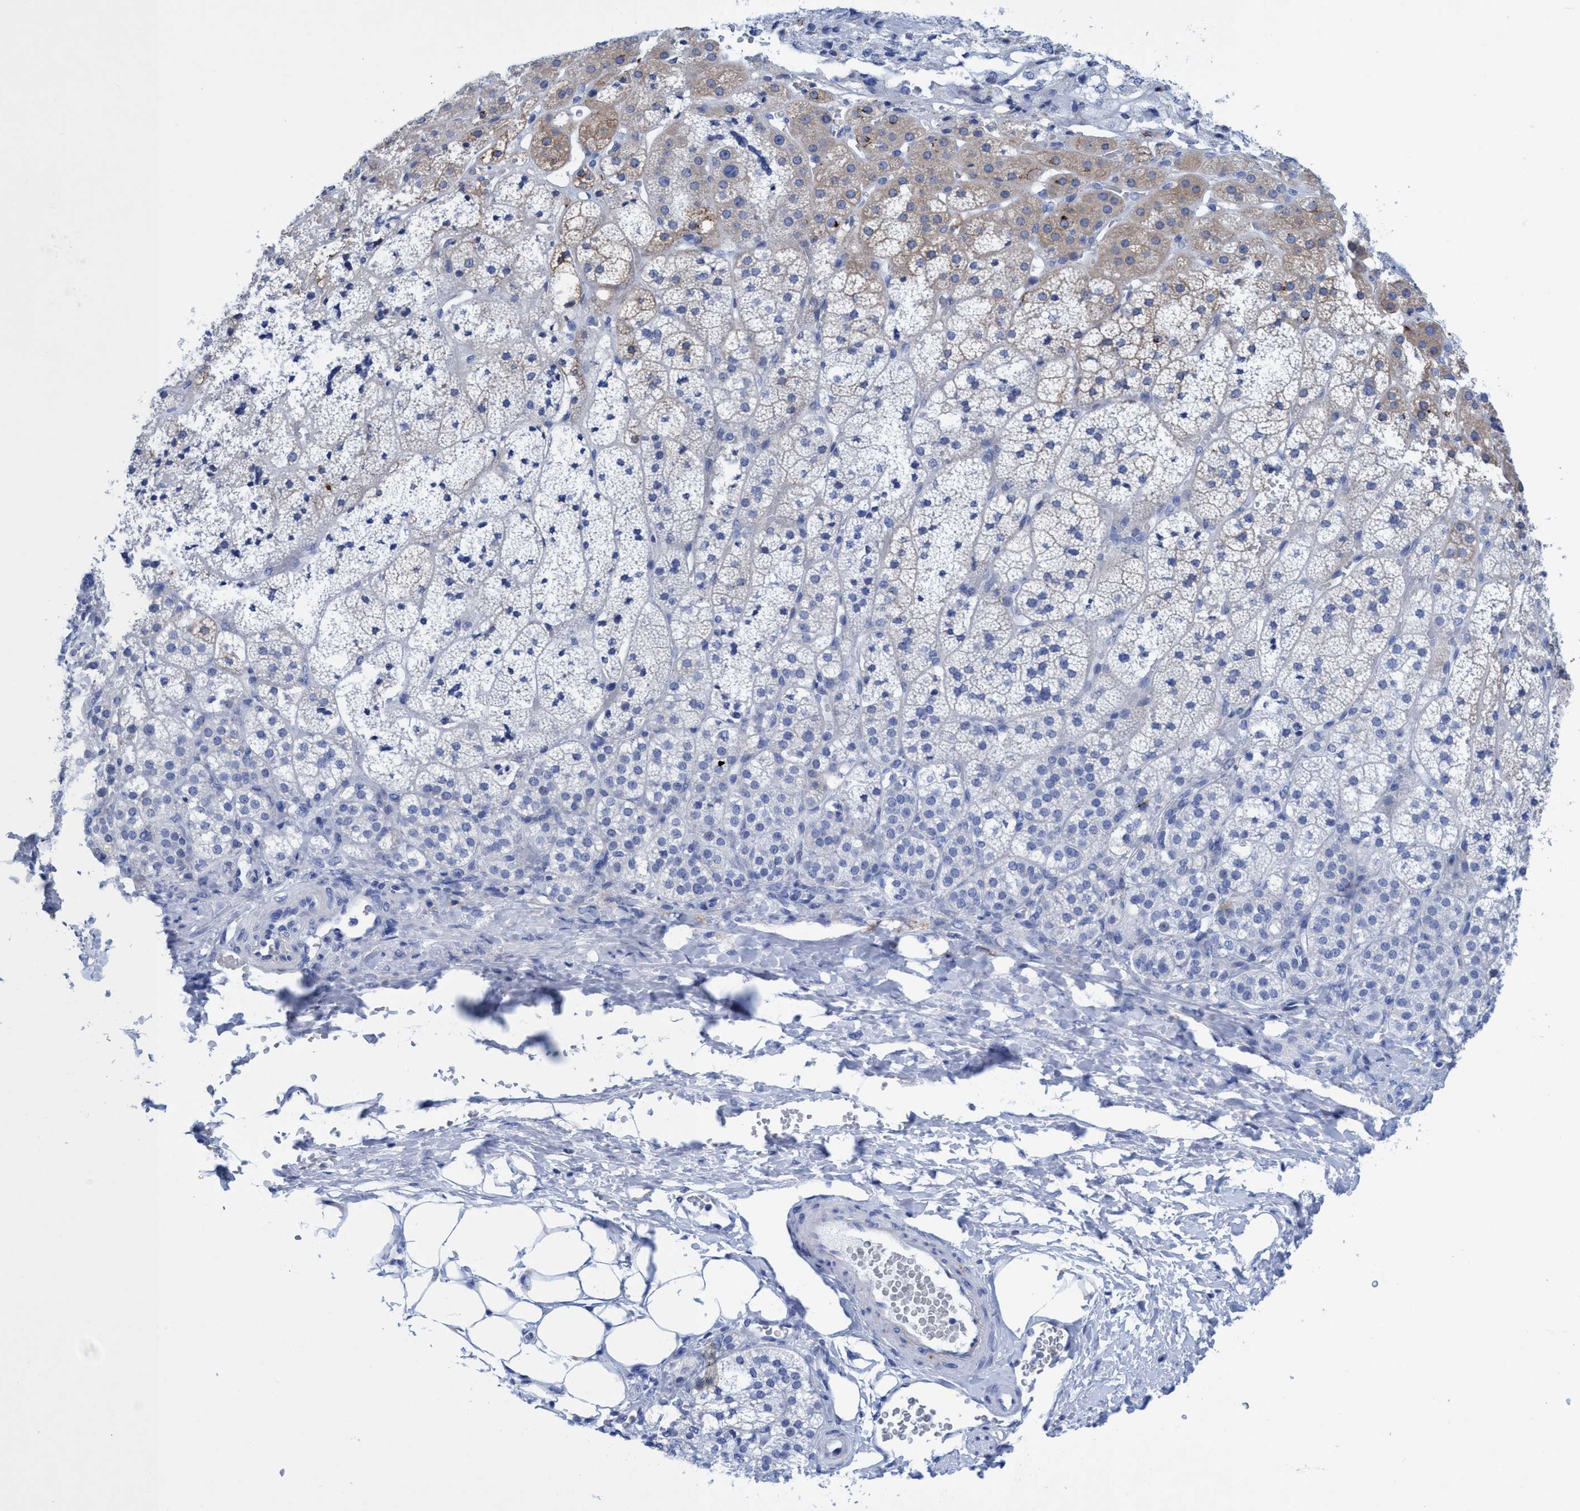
{"staining": {"intensity": "weak", "quantity": "25%-75%", "location": "cytoplasmic/membranous"}, "tissue": "adrenal gland", "cell_type": "Glandular cells", "image_type": "normal", "snomed": [{"axis": "morphology", "description": "Normal tissue, NOS"}, {"axis": "topography", "description": "Adrenal gland"}], "caption": "About 25%-75% of glandular cells in normal human adrenal gland demonstrate weak cytoplasmic/membranous protein positivity as visualized by brown immunohistochemical staining.", "gene": "PLPPR1", "patient": {"sex": "female", "age": 44}}